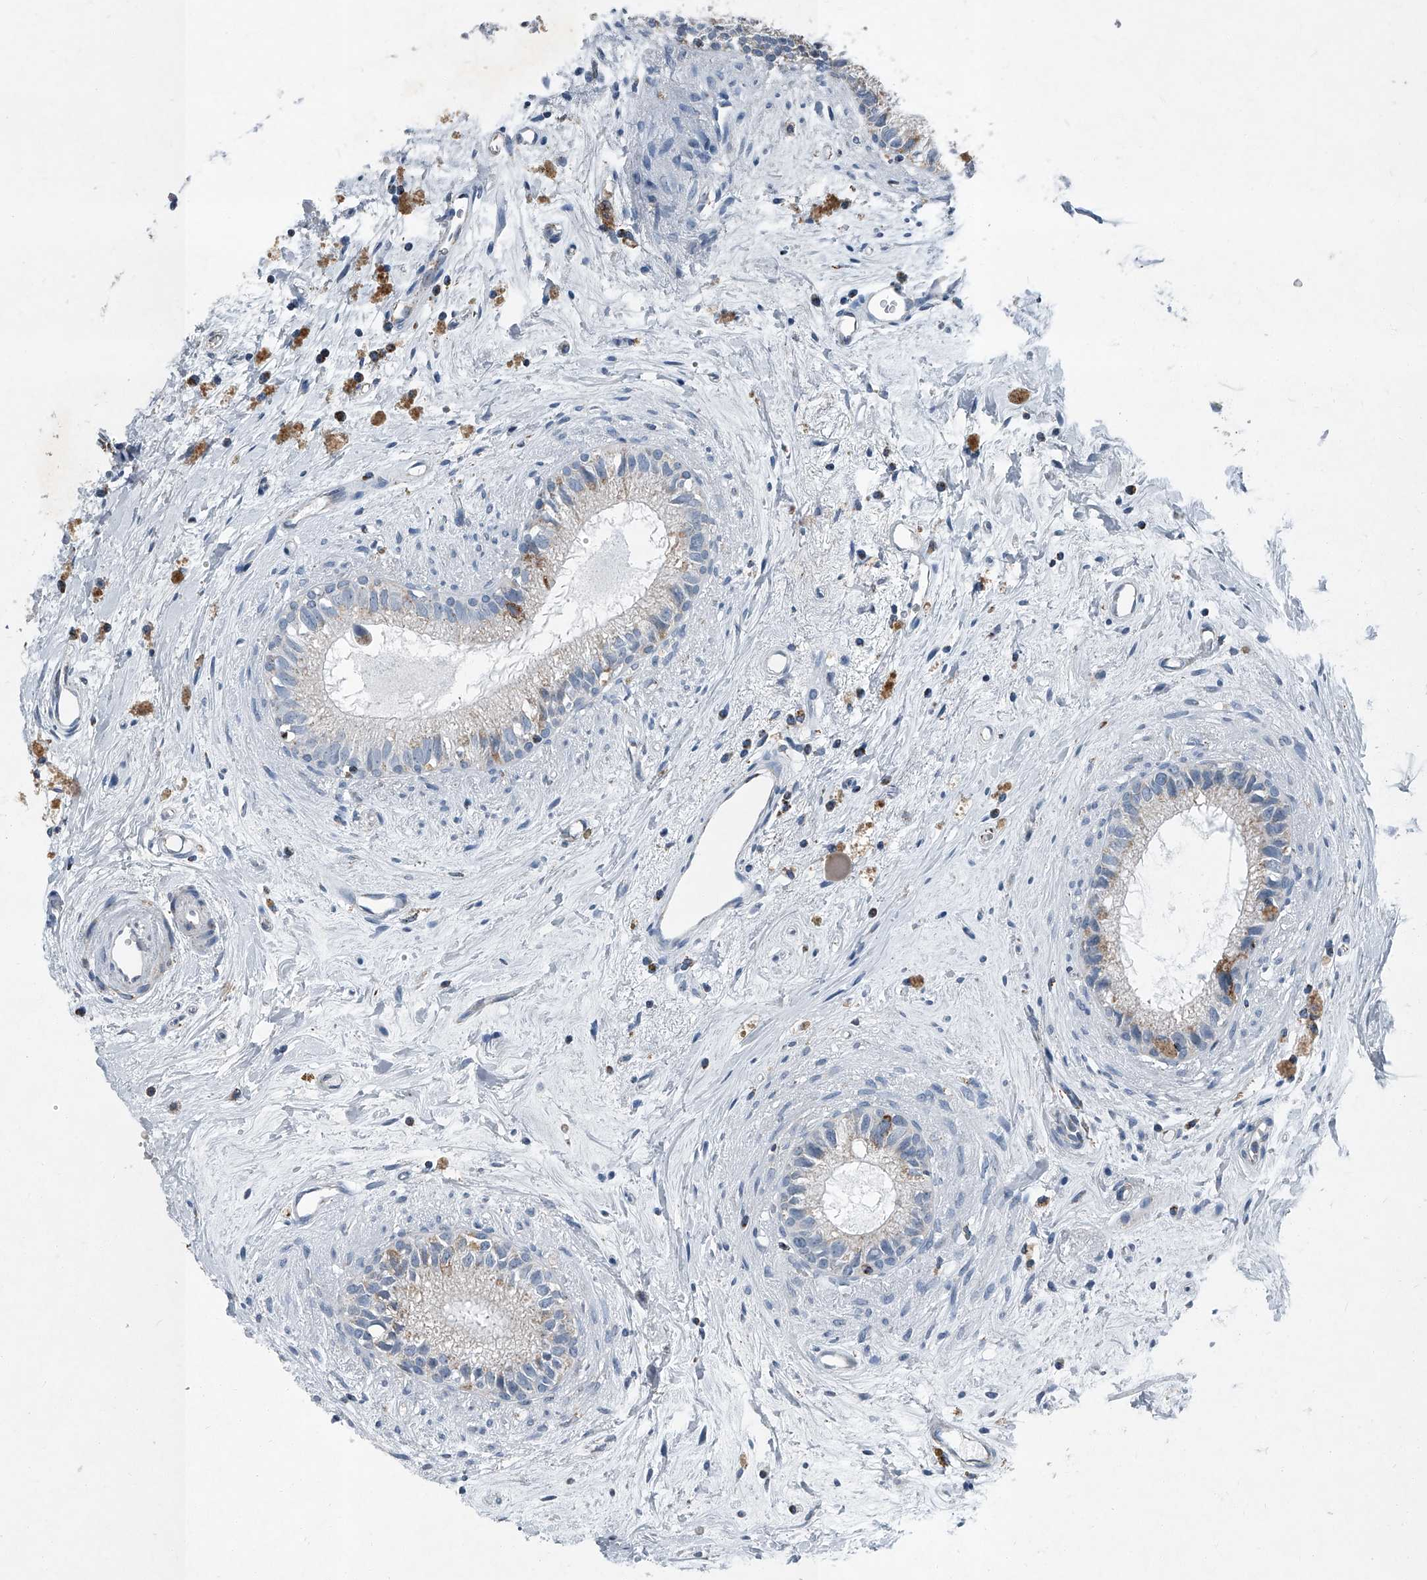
{"staining": {"intensity": "moderate", "quantity": "<25%", "location": "cytoplasmic/membranous"}, "tissue": "epididymis", "cell_type": "Glandular cells", "image_type": "normal", "snomed": [{"axis": "morphology", "description": "Normal tissue, NOS"}, {"axis": "topography", "description": "Epididymis"}], "caption": "The photomicrograph shows staining of unremarkable epididymis, revealing moderate cytoplasmic/membranous protein positivity (brown color) within glandular cells.", "gene": "CHRNA7", "patient": {"sex": "male", "age": 80}}